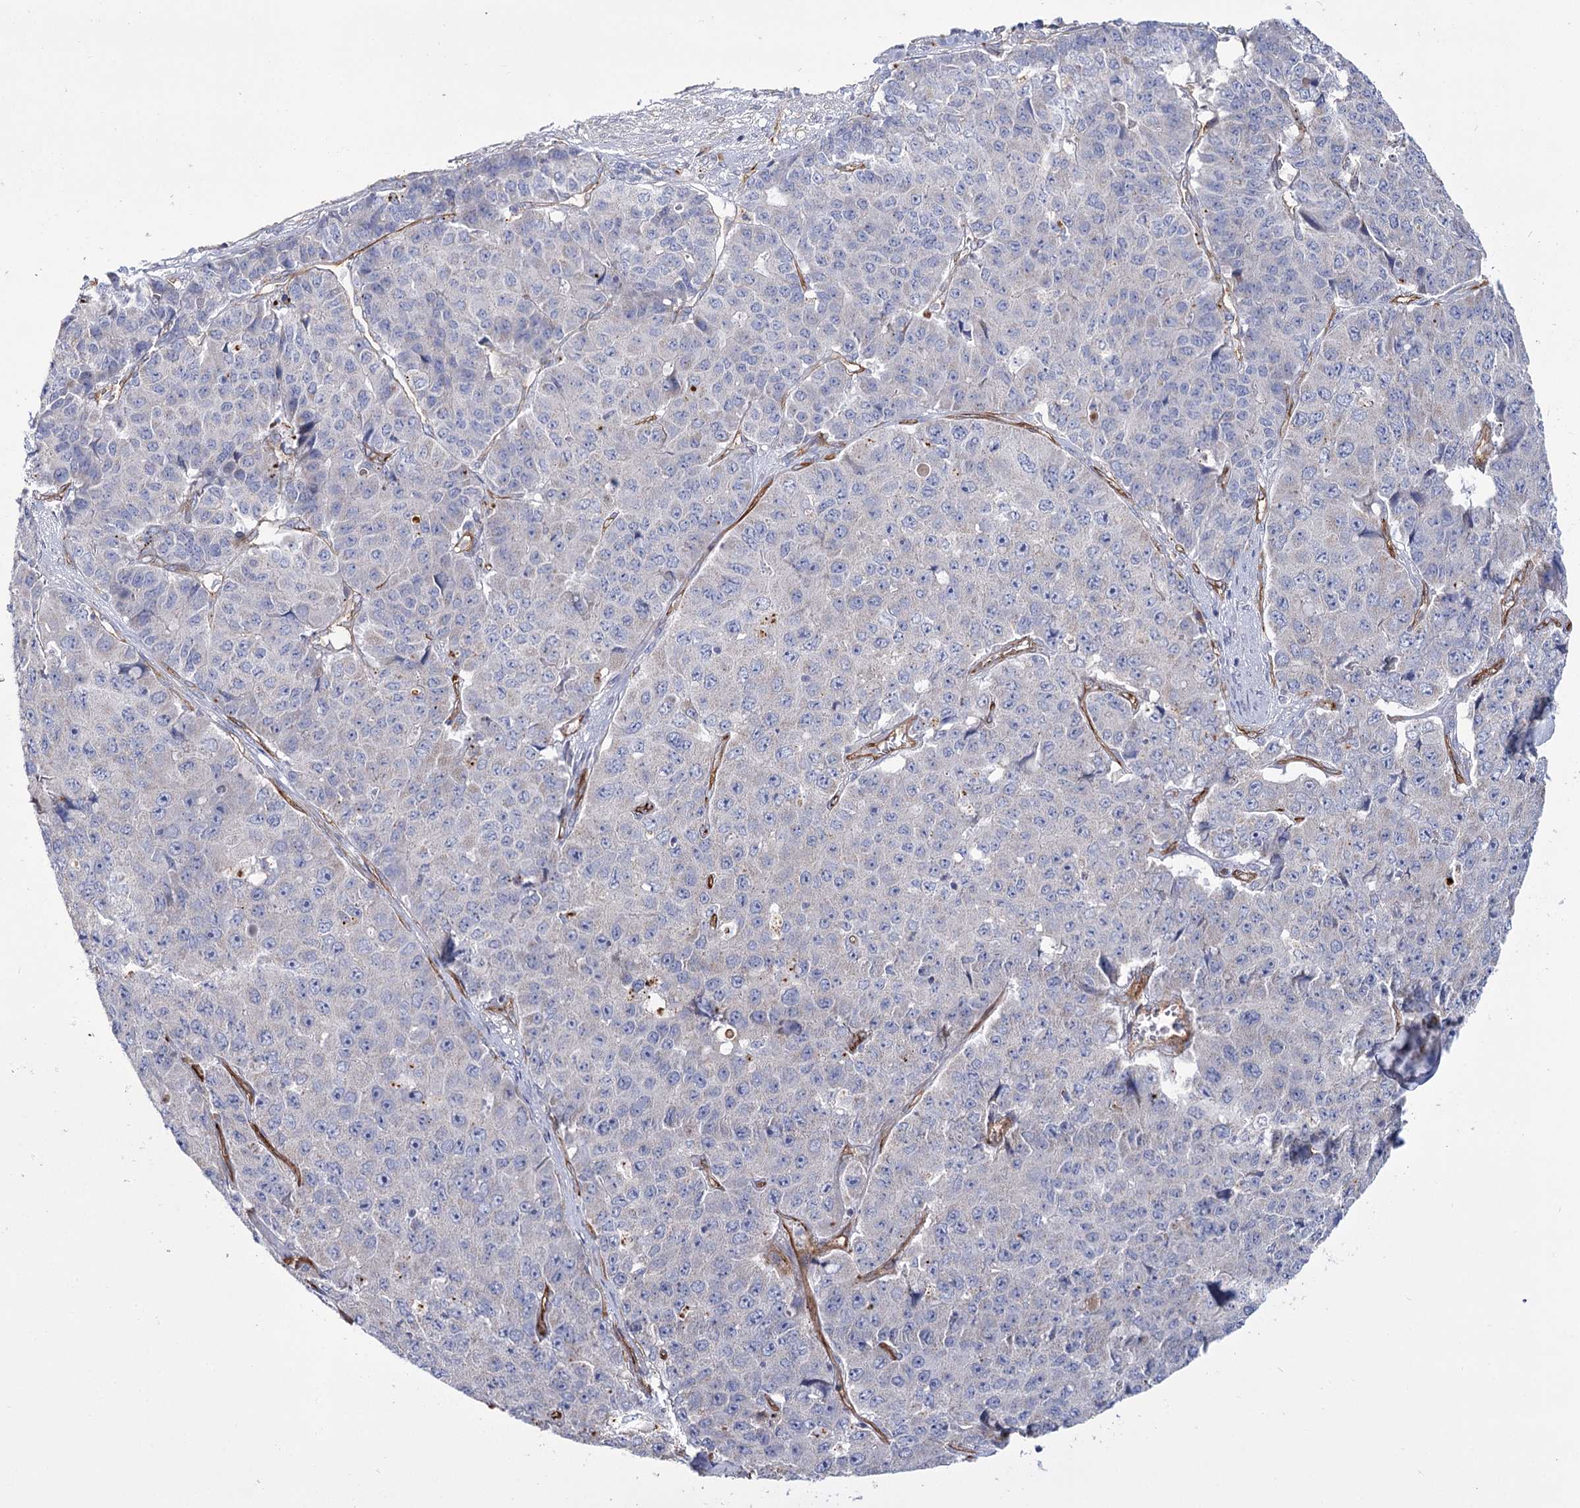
{"staining": {"intensity": "negative", "quantity": "none", "location": "none"}, "tissue": "pancreatic cancer", "cell_type": "Tumor cells", "image_type": "cancer", "snomed": [{"axis": "morphology", "description": "Adenocarcinoma, NOS"}, {"axis": "topography", "description": "Pancreas"}], "caption": "Pancreatic adenocarcinoma was stained to show a protein in brown. There is no significant expression in tumor cells. Brightfield microscopy of immunohistochemistry (IHC) stained with DAB (3,3'-diaminobenzidine) (brown) and hematoxylin (blue), captured at high magnification.", "gene": "TMEM164", "patient": {"sex": "male", "age": 50}}